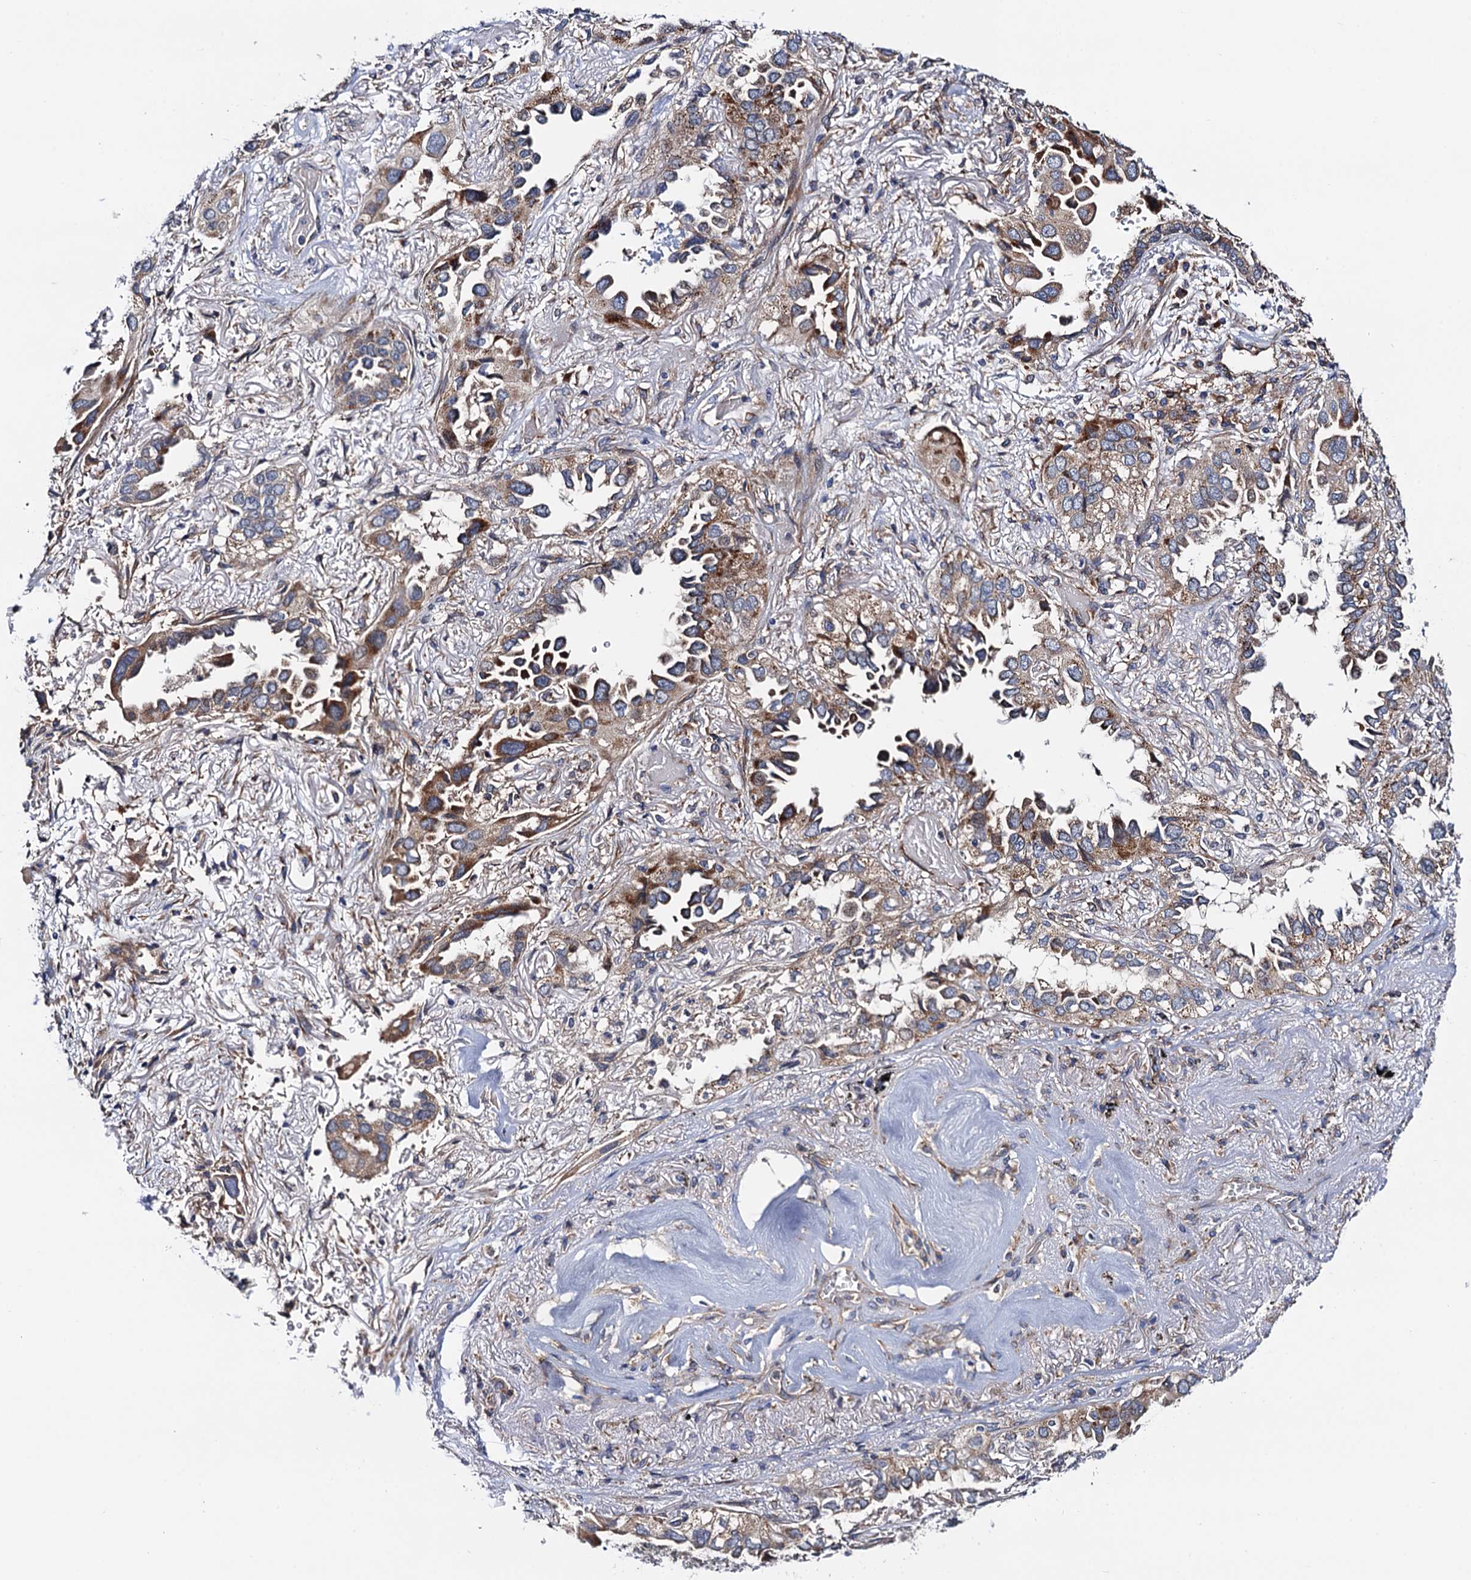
{"staining": {"intensity": "moderate", "quantity": ">75%", "location": "cytoplasmic/membranous"}, "tissue": "lung cancer", "cell_type": "Tumor cells", "image_type": "cancer", "snomed": [{"axis": "morphology", "description": "Adenocarcinoma, NOS"}, {"axis": "topography", "description": "Lung"}], "caption": "Lung cancer (adenocarcinoma) was stained to show a protein in brown. There is medium levels of moderate cytoplasmic/membranous positivity in about >75% of tumor cells.", "gene": "MRPL48", "patient": {"sex": "female", "age": 76}}